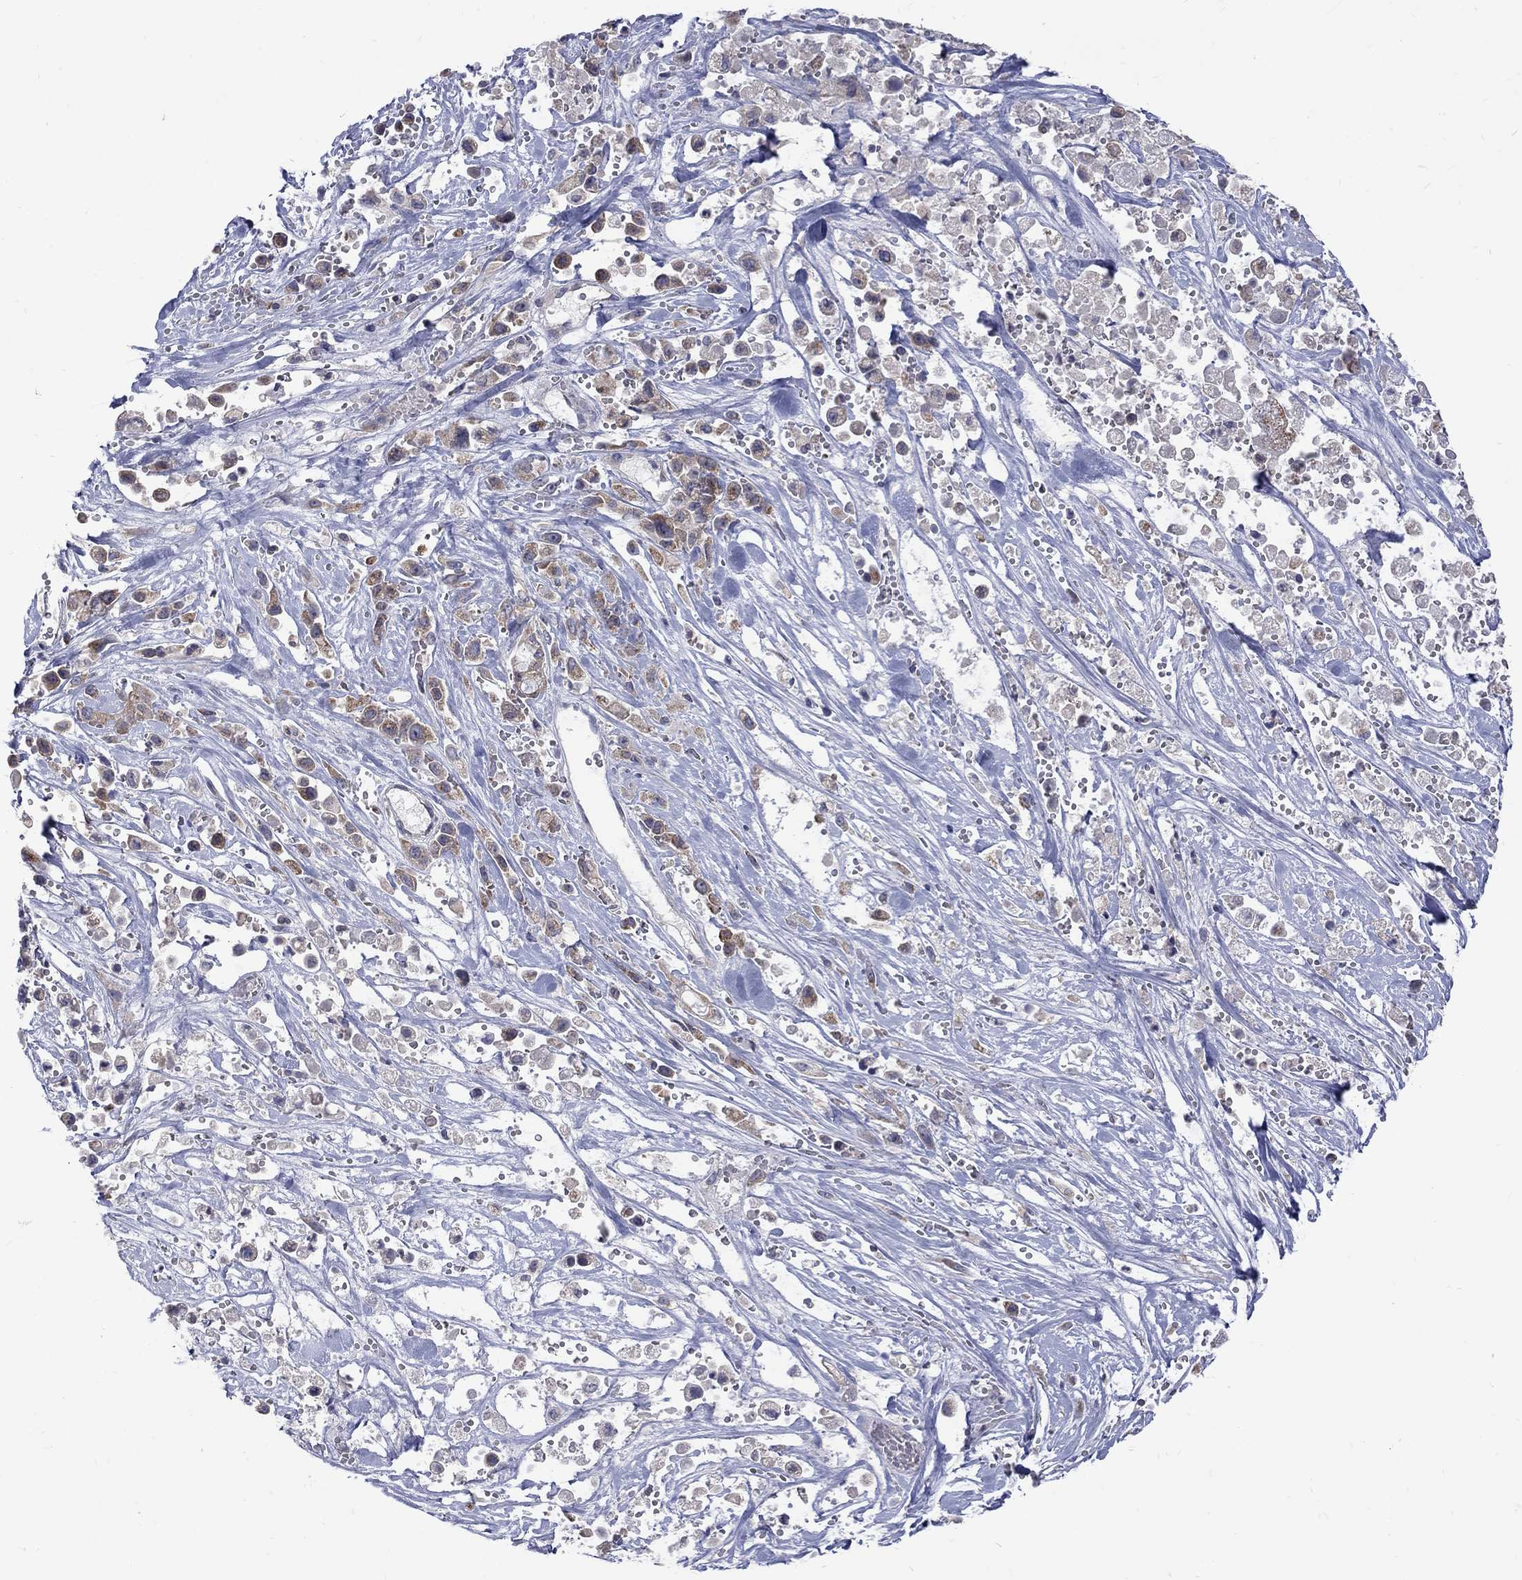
{"staining": {"intensity": "weak", "quantity": "25%-75%", "location": "cytoplasmic/membranous"}, "tissue": "pancreatic cancer", "cell_type": "Tumor cells", "image_type": "cancer", "snomed": [{"axis": "morphology", "description": "Adenocarcinoma, NOS"}, {"axis": "topography", "description": "Pancreas"}], "caption": "Pancreatic adenocarcinoma stained with a brown dye shows weak cytoplasmic/membranous positive staining in about 25%-75% of tumor cells.", "gene": "SH2B1", "patient": {"sex": "male", "age": 44}}